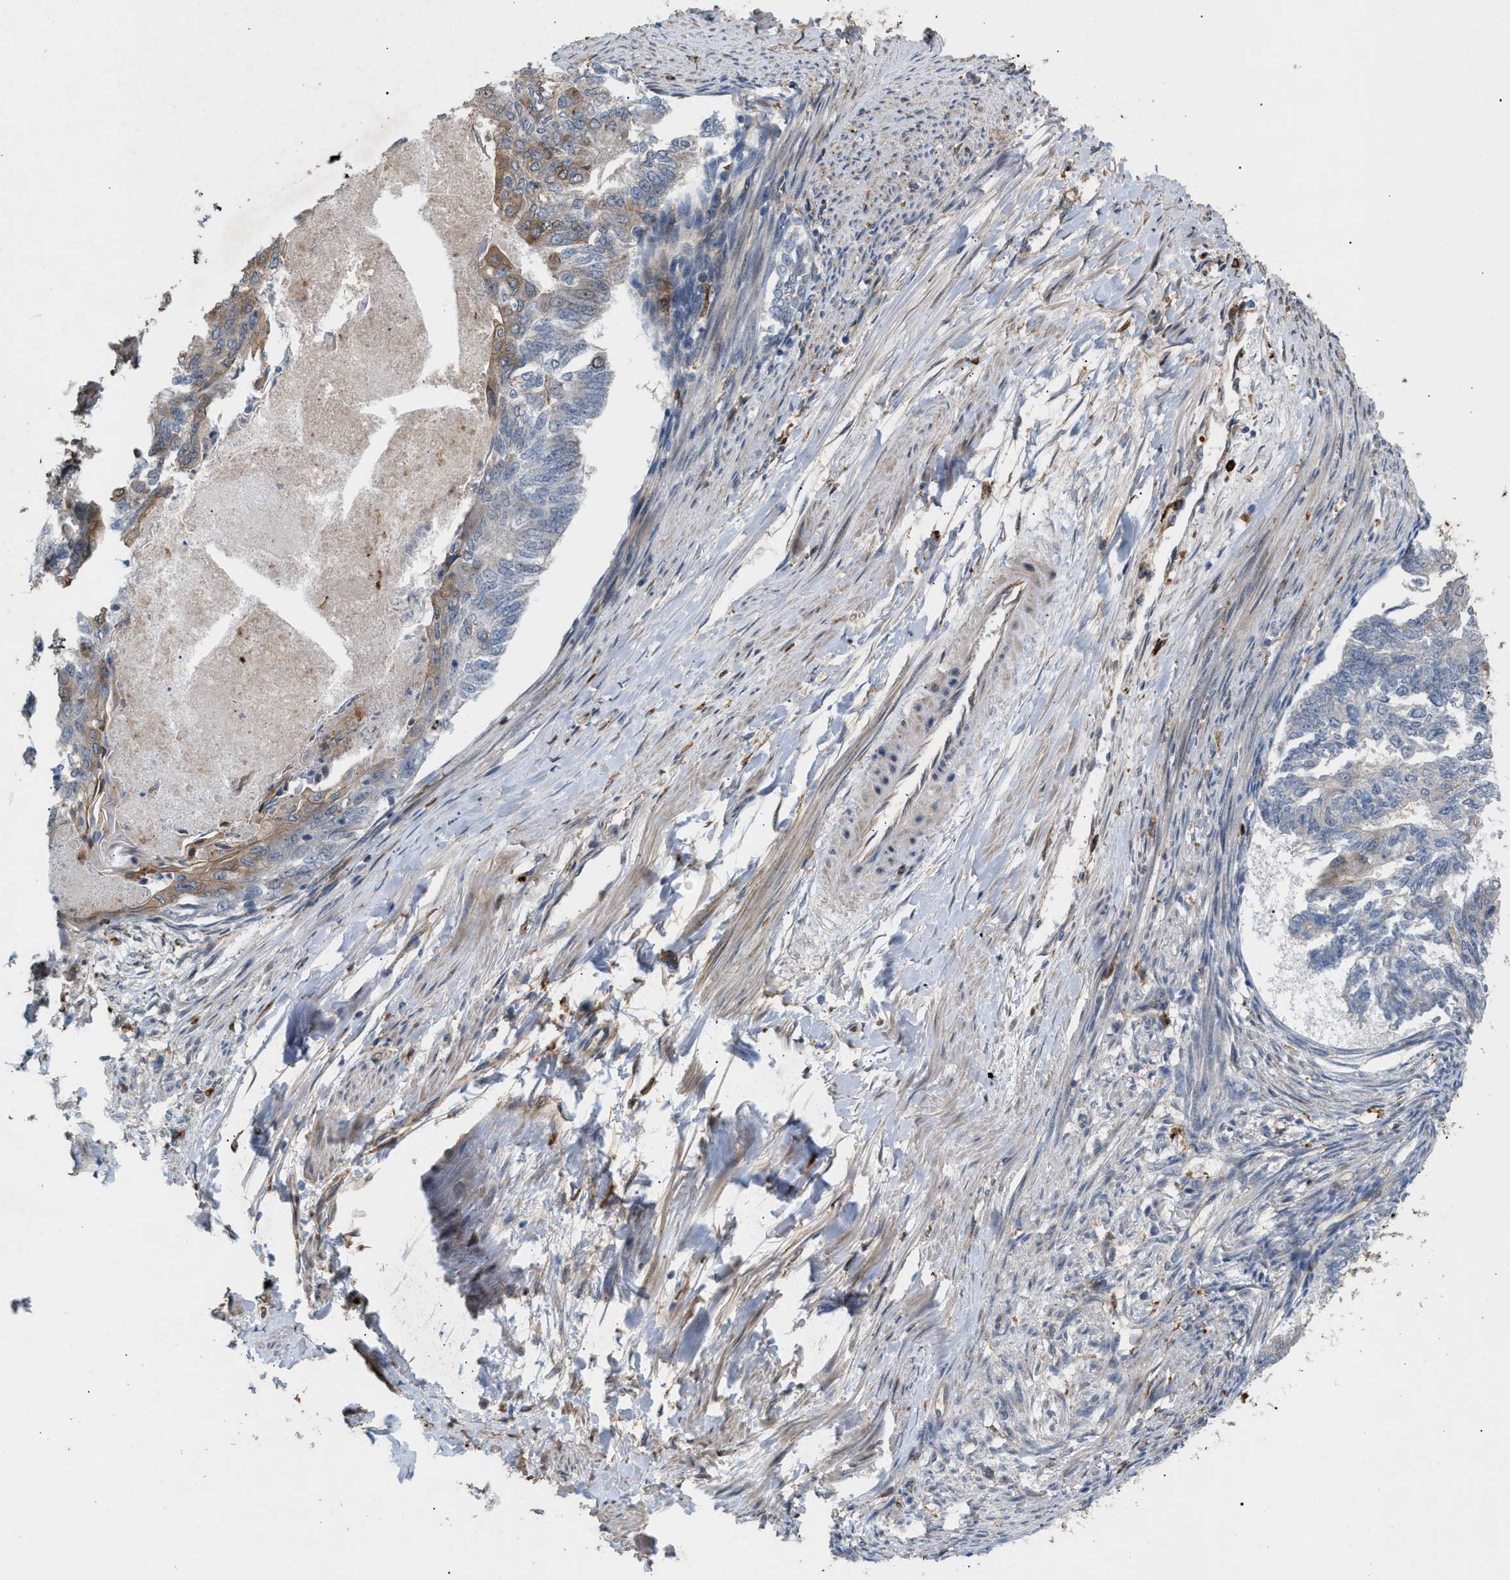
{"staining": {"intensity": "weak", "quantity": "<25%", "location": "cytoplasmic/membranous"}, "tissue": "endometrial cancer", "cell_type": "Tumor cells", "image_type": "cancer", "snomed": [{"axis": "morphology", "description": "Adenocarcinoma, NOS"}, {"axis": "topography", "description": "Endometrium"}], "caption": "The photomicrograph exhibits no staining of tumor cells in adenocarcinoma (endometrial).", "gene": "GCC1", "patient": {"sex": "female", "age": 32}}